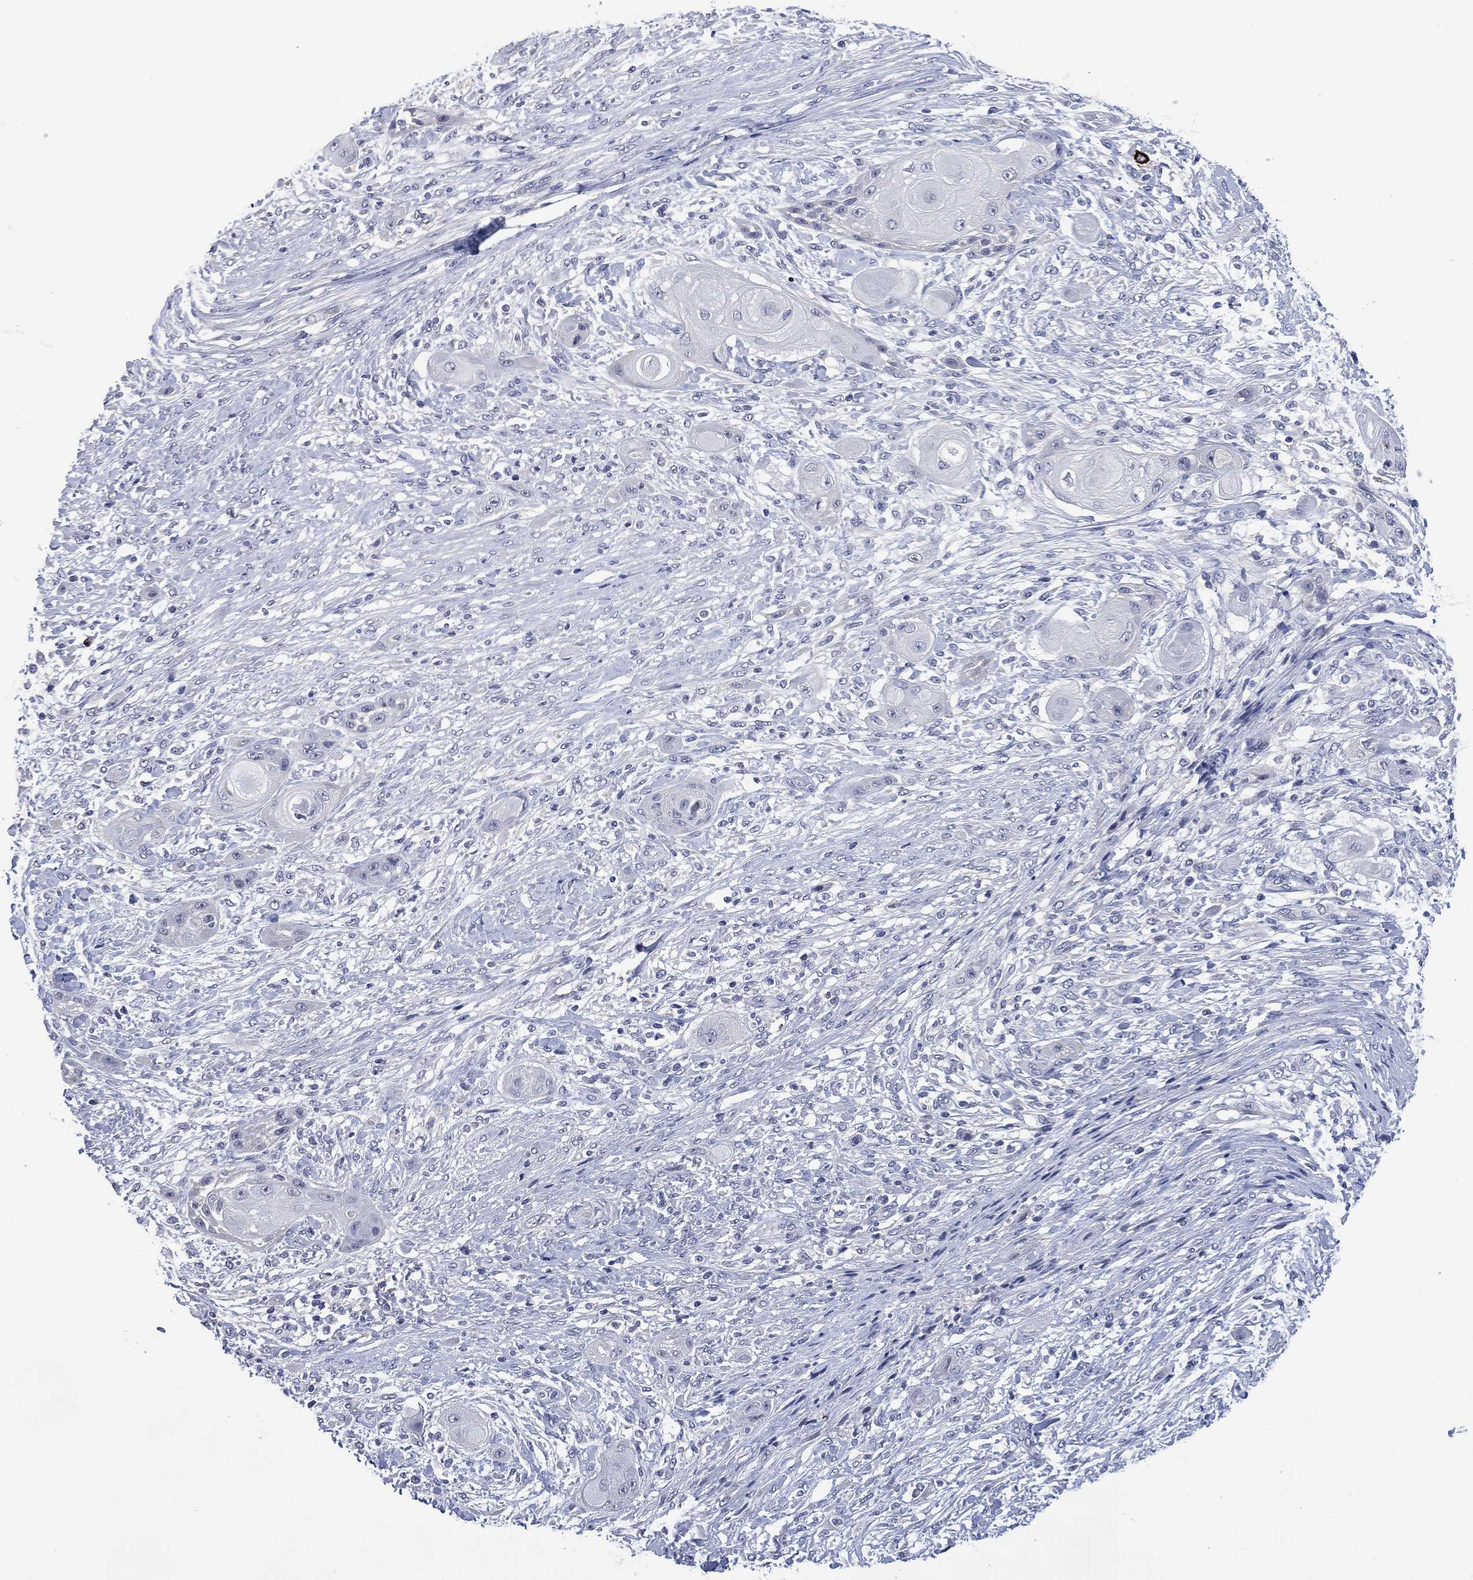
{"staining": {"intensity": "negative", "quantity": "none", "location": "none"}, "tissue": "skin cancer", "cell_type": "Tumor cells", "image_type": "cancer", "snomed": [{"axis": "morphology", "description": "Squamous cell carcinoma, NOS"}, {"axis": "topography", "description": "Skin"}], "caption": "Immunohistochemical staining of skin cancer (squamous cell carcinoma) reveals no significant expression in tumor cells. (Immunohistochemistry, brightfield microscopy, high magnification).", "gene": "USP26", "patient": {"sex": "male", "age": 62}}